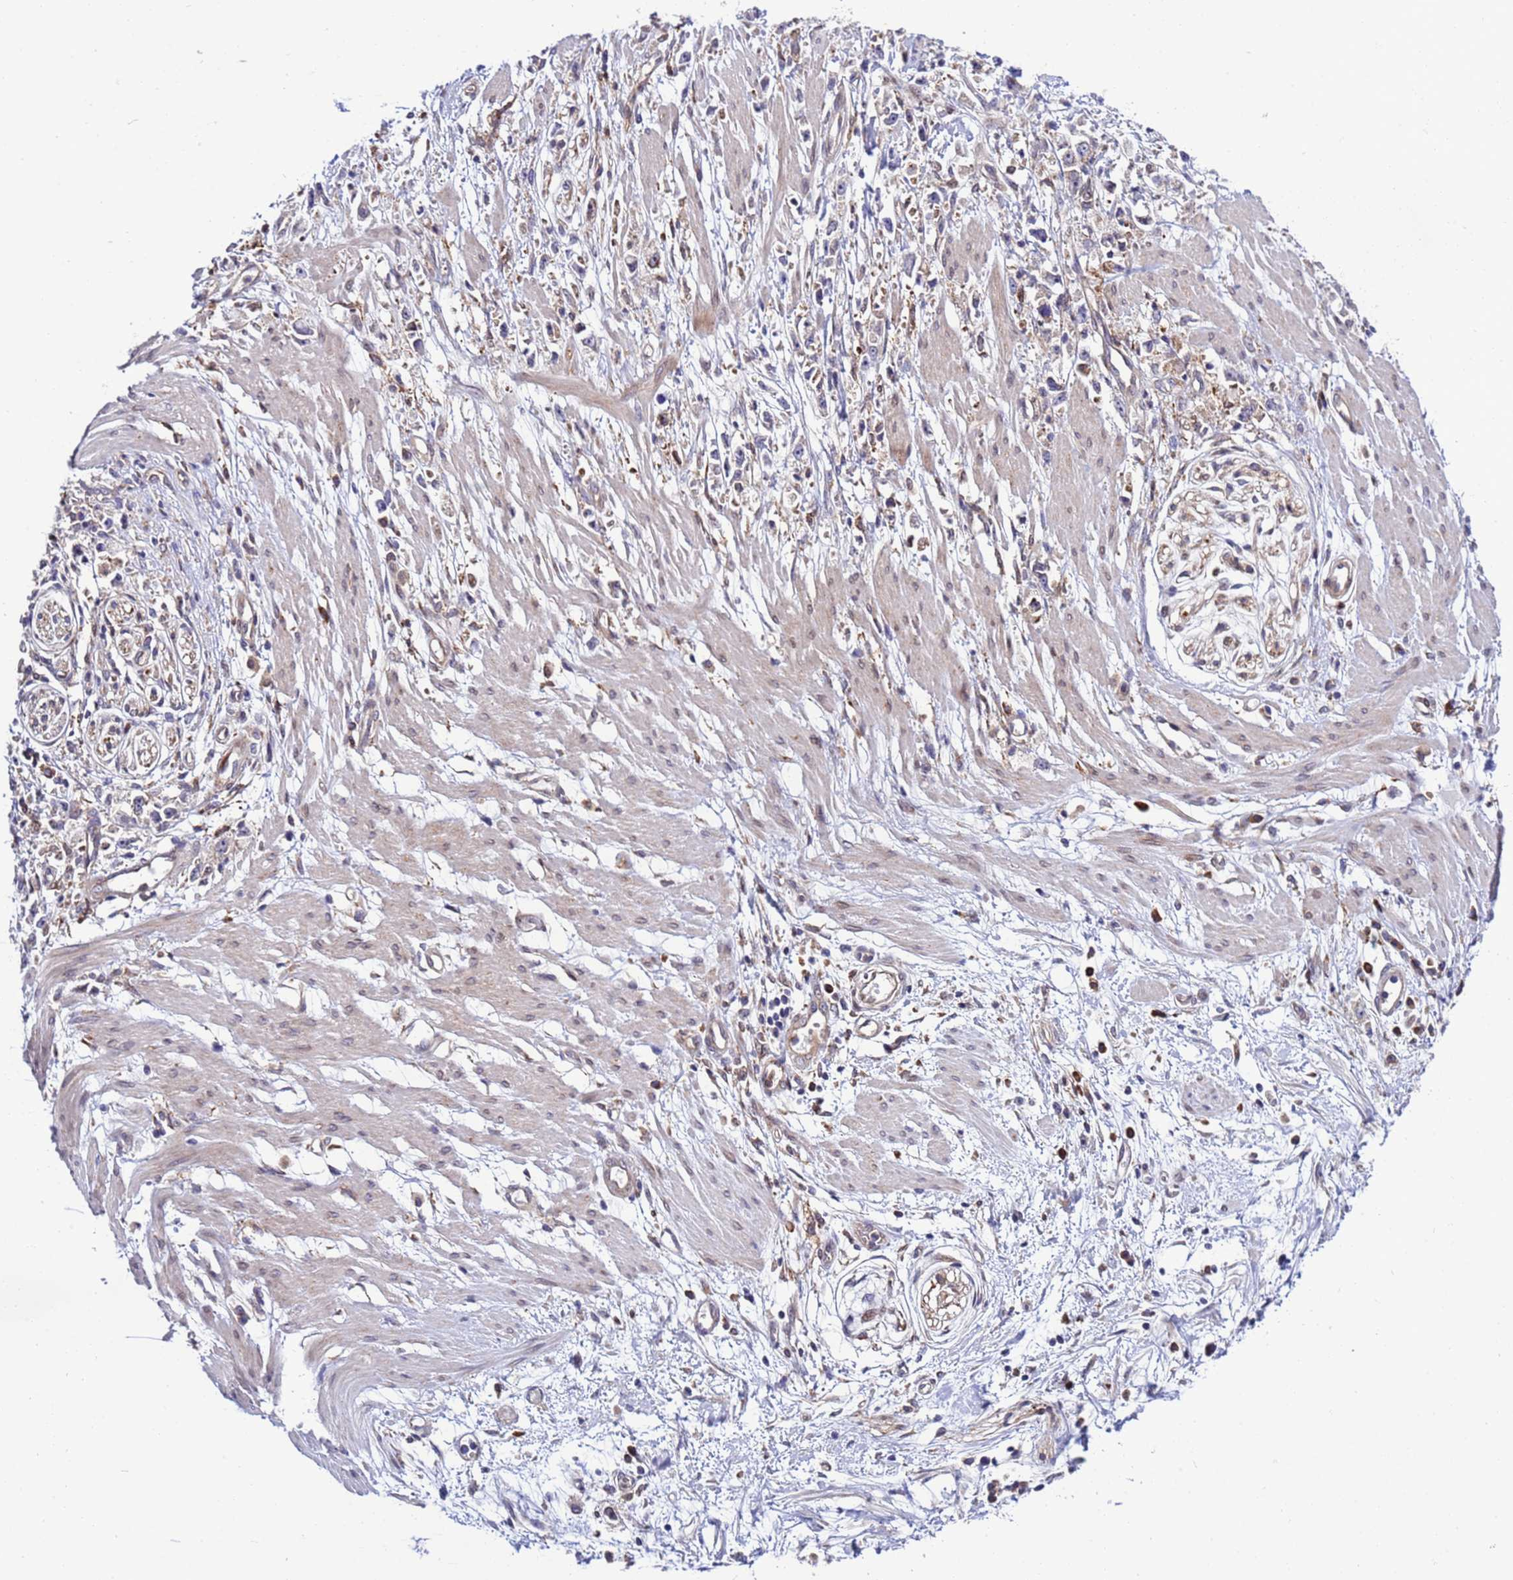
{"staining": {"intensity": "negative", "quantity": "none", "location": "none"}, "tissue": "stomach cancer", "cell_type": "Tumor cells", "image_type": "cancer", "snomed": [{"axis": "morphology", "description": "Adenocarcinoma, NOS"}, {"axis": "topography", "description": "Stomach"}], "caption": "Photomicrograph shows no significant protein positivity in tumor cells of stomach adenocarcinoma. (DAB (3,3'-diaminobenzidine) IHC visualized using brightfield microscopy, high magnification).", "gene": "RAPGEF4", "patient": {"sex": "female", "age": 59}}